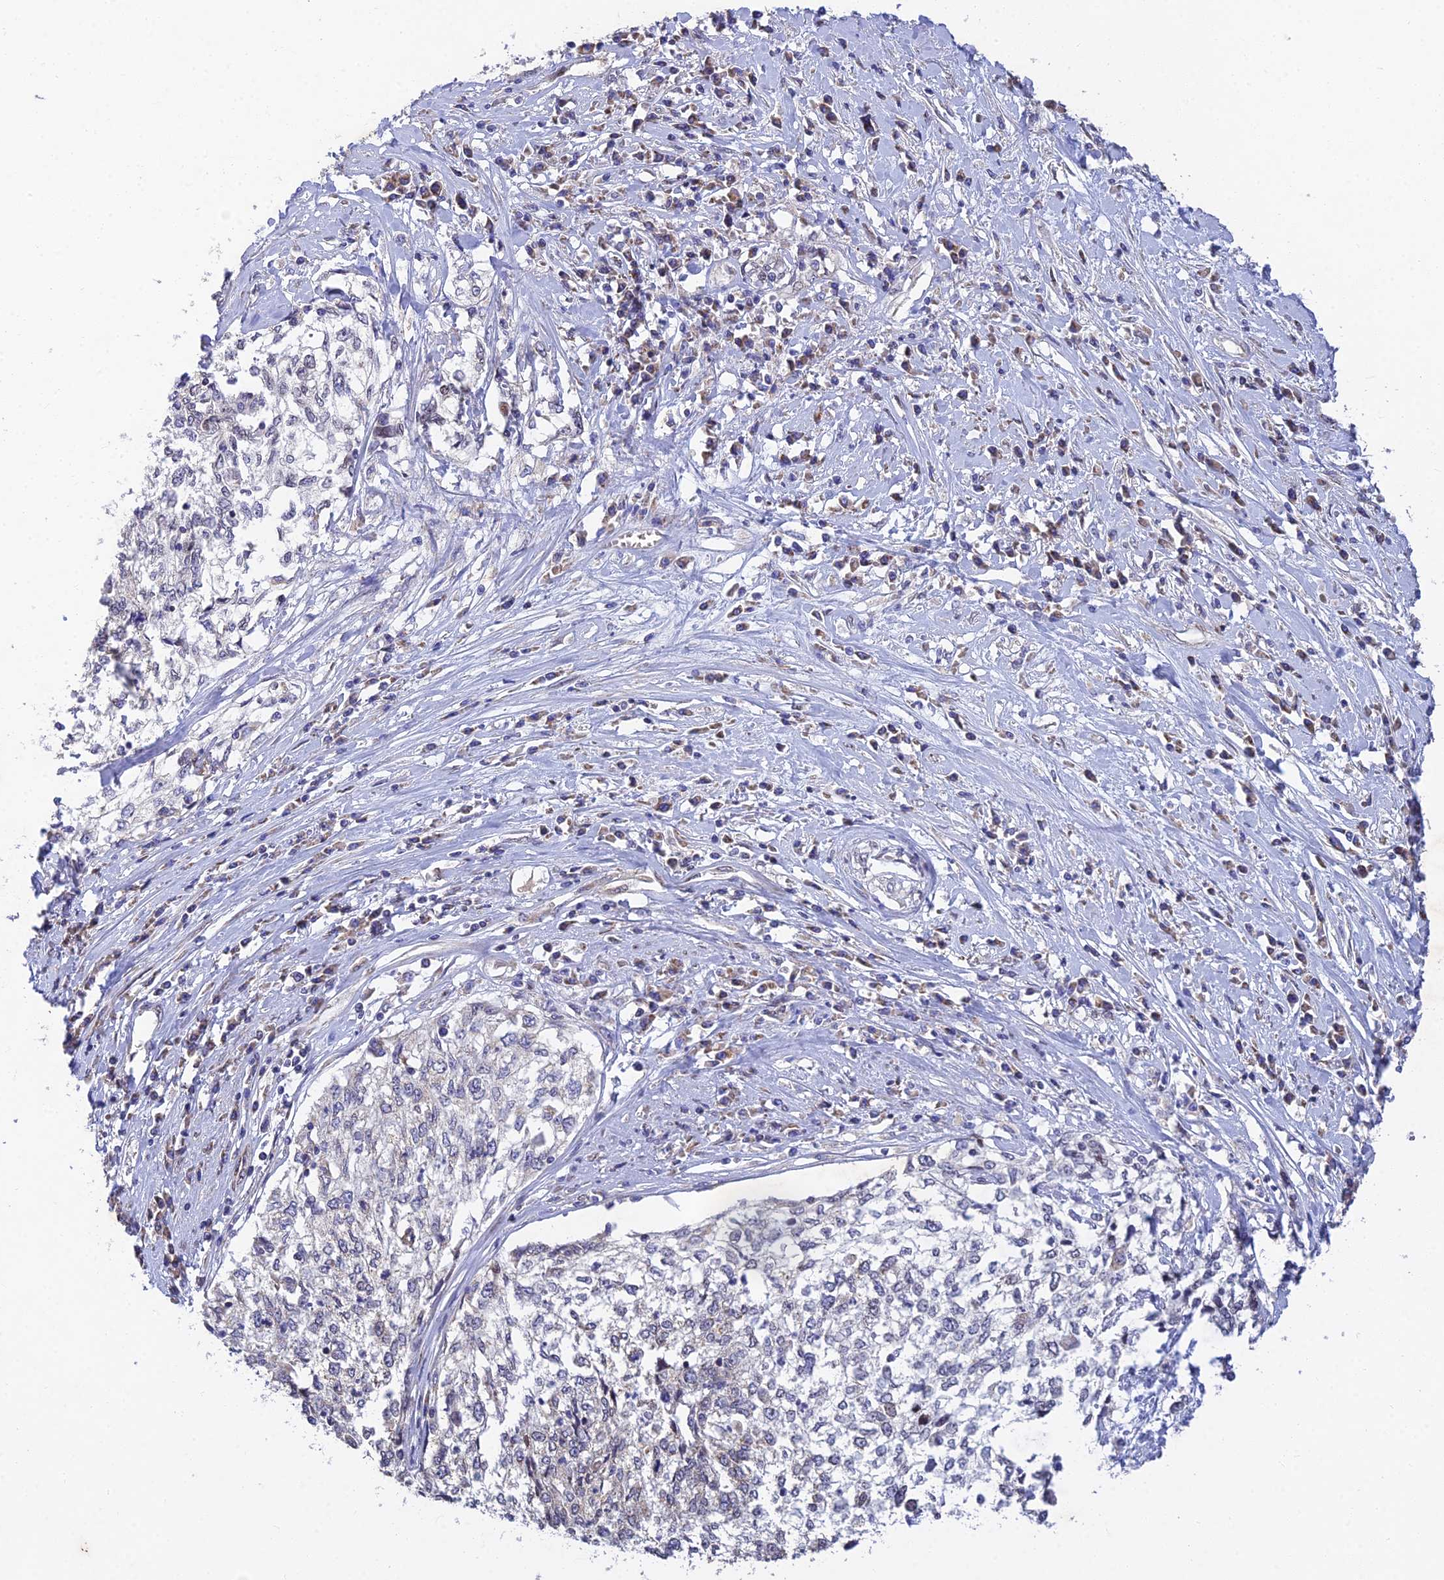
{"staining": {"intensity": "negative", "quantity": "none", "location": "none"}, "tissue": "cervical cancer", "cell_type": "Tumor cells", "image_type": "cancer", "snomed": [{"axis": "morphology", "description": "Squamous cell carcinoma, NOS"}, {"axis": "topography", "description": "Cervix"}], "caption": "Immunohistochemistry (IHC) micrograph of cervical cancer stained for a protein (brown), which exhibits no positivity in tumor cells.", "gene": "MGAT2", "patient": {"sex": "female", "age": 57}}